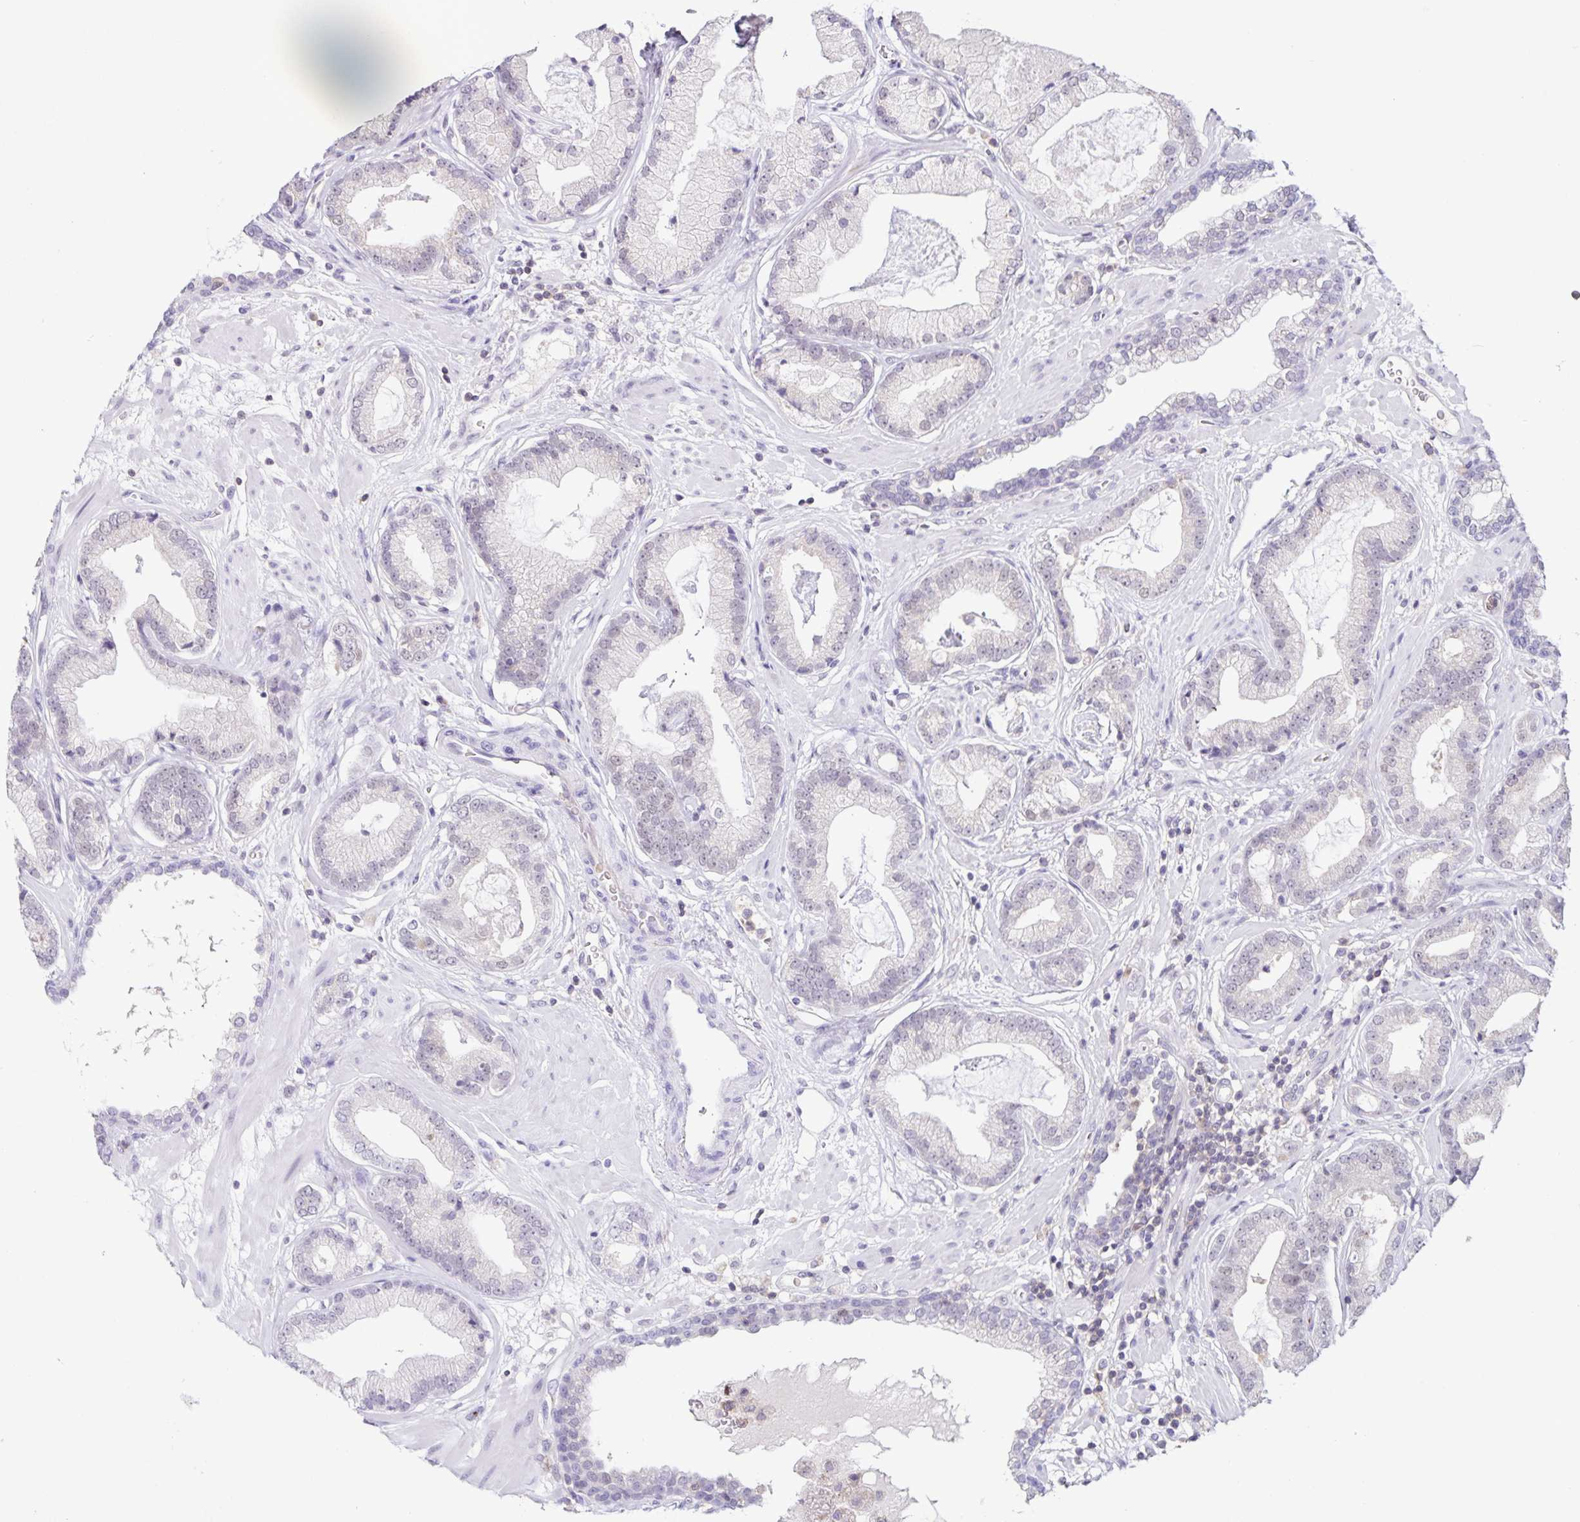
{"staining": {"intensity": "negative", "quantity": "none", "location": "none"}, "tissue": "prostate cancer", "cell_type": "Tumor cells", "image_type": "cancer", "snomed": [{"axis": "morphology", "description": "Adenocarcinoma, Low grade"}, {"axis": "topography", "description": "Prostate"}], "caption": "An immunohistochemistry (IHC) image of low-grade adenocarcinoma (prostate) is shown. There is no staining in tumor cells of low-grade adenocarcinoma (prostate). The staining was performed using DAB (3,3'-diaminobenzidine) to visualize the protein expression in brown, while the nuclei were stained in blue with hematoxylin (Magnification: 20x).", "gene": "STPG4", "patient": {"sex": "male", "age": 62}}